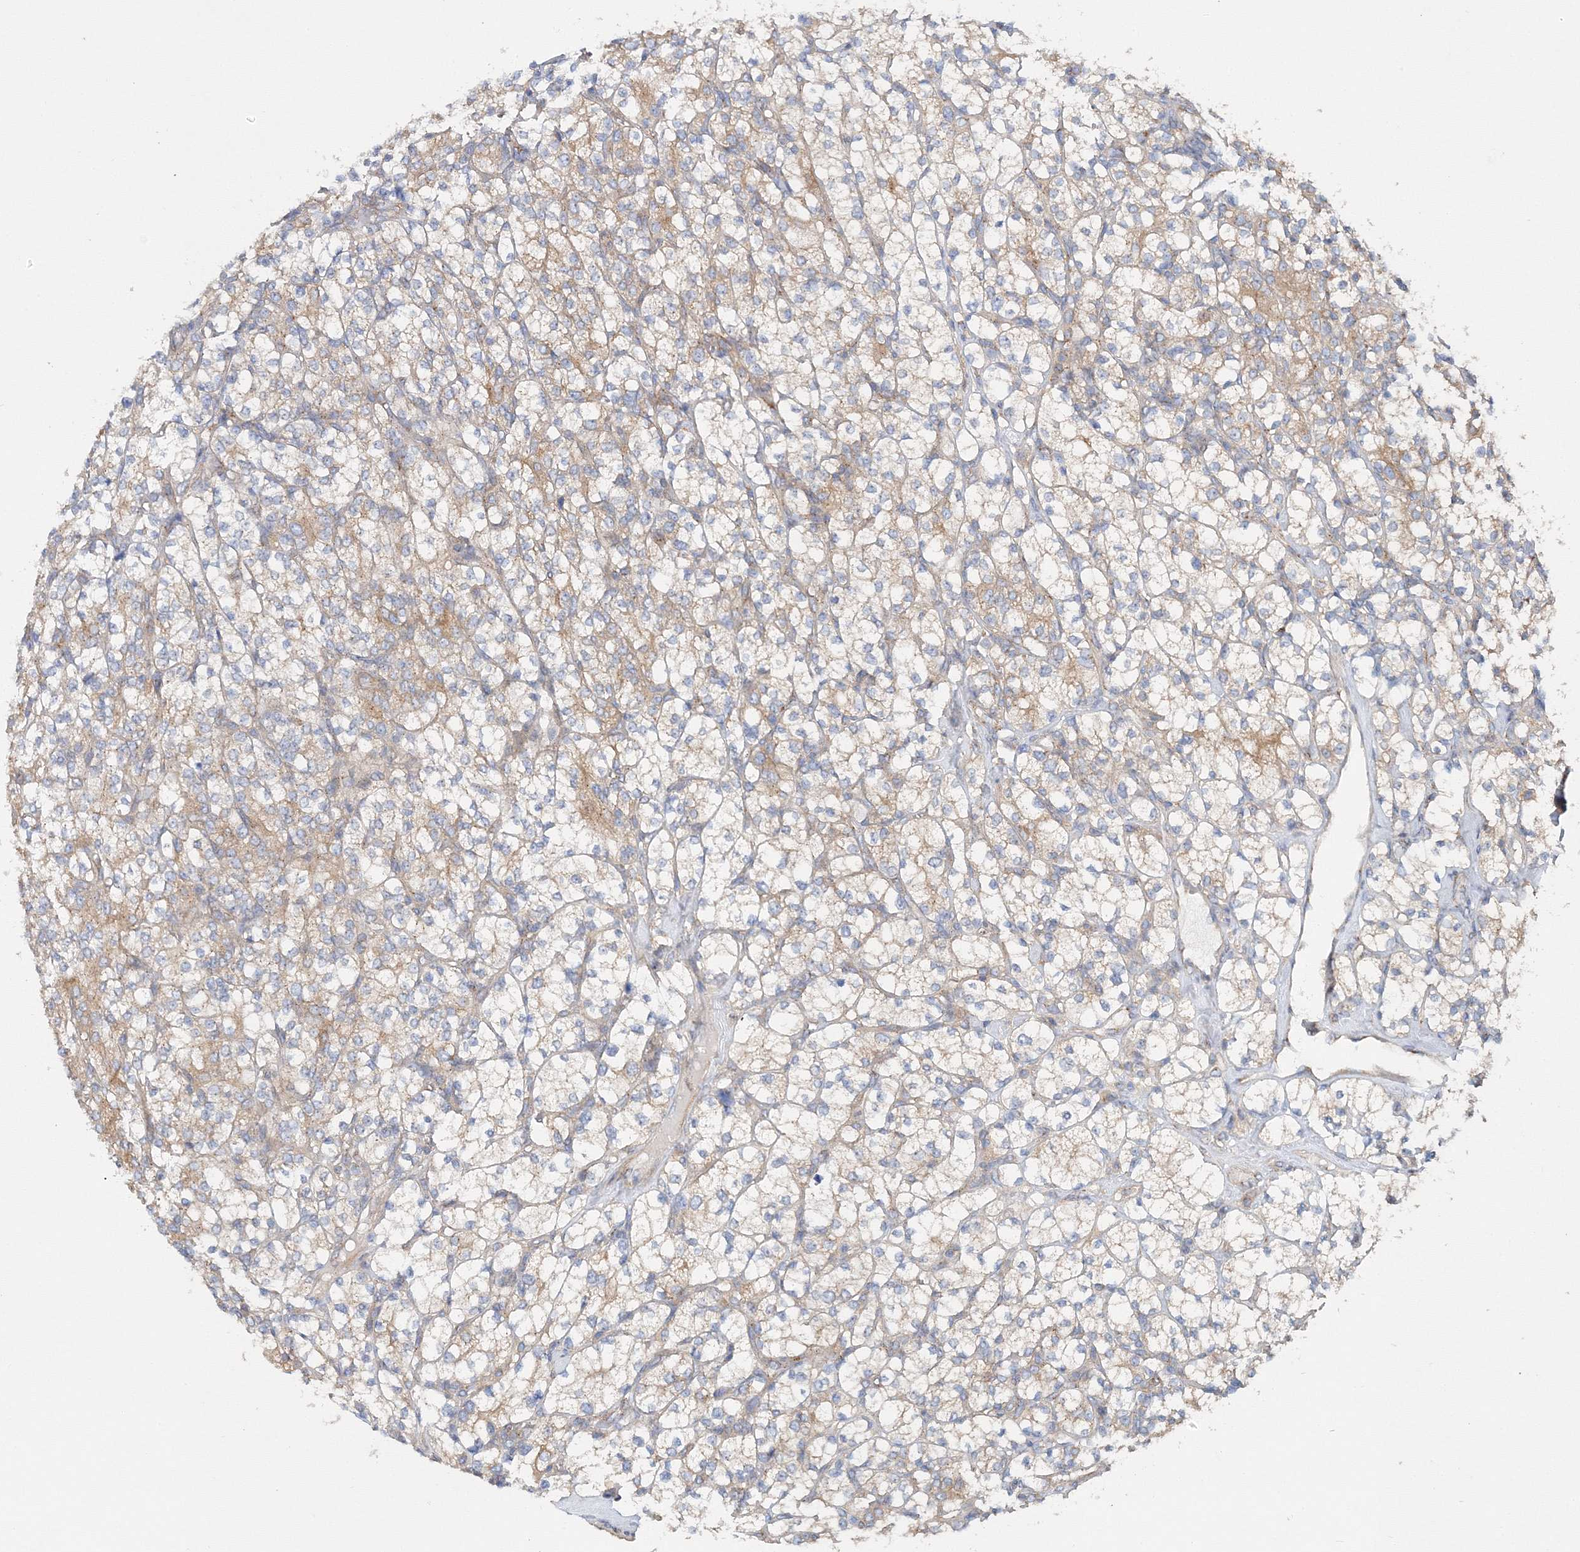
{"staining": {"intensity": "moderate", "quantity": "<25%", "location": "cytoplasmic/membranous"}, "tissue": "renal cancer", "cell_type": "Tumor cells", "image_type": "cancer", "snomed": [{"axis": "morphology", "description": "Adenocarcinoma, NOS"}, {"axis": "topography", "description": "Kidney"}], "caption": "The photomicrograph reveals immunohistochemical staining of renal adenocarcinoma. There is moderate cytoplasmic/membranous expression is present in approximately <25% of tumor cells.", "gene": "SEC23IP", "patient": {"sex": "male", "age": 77}}